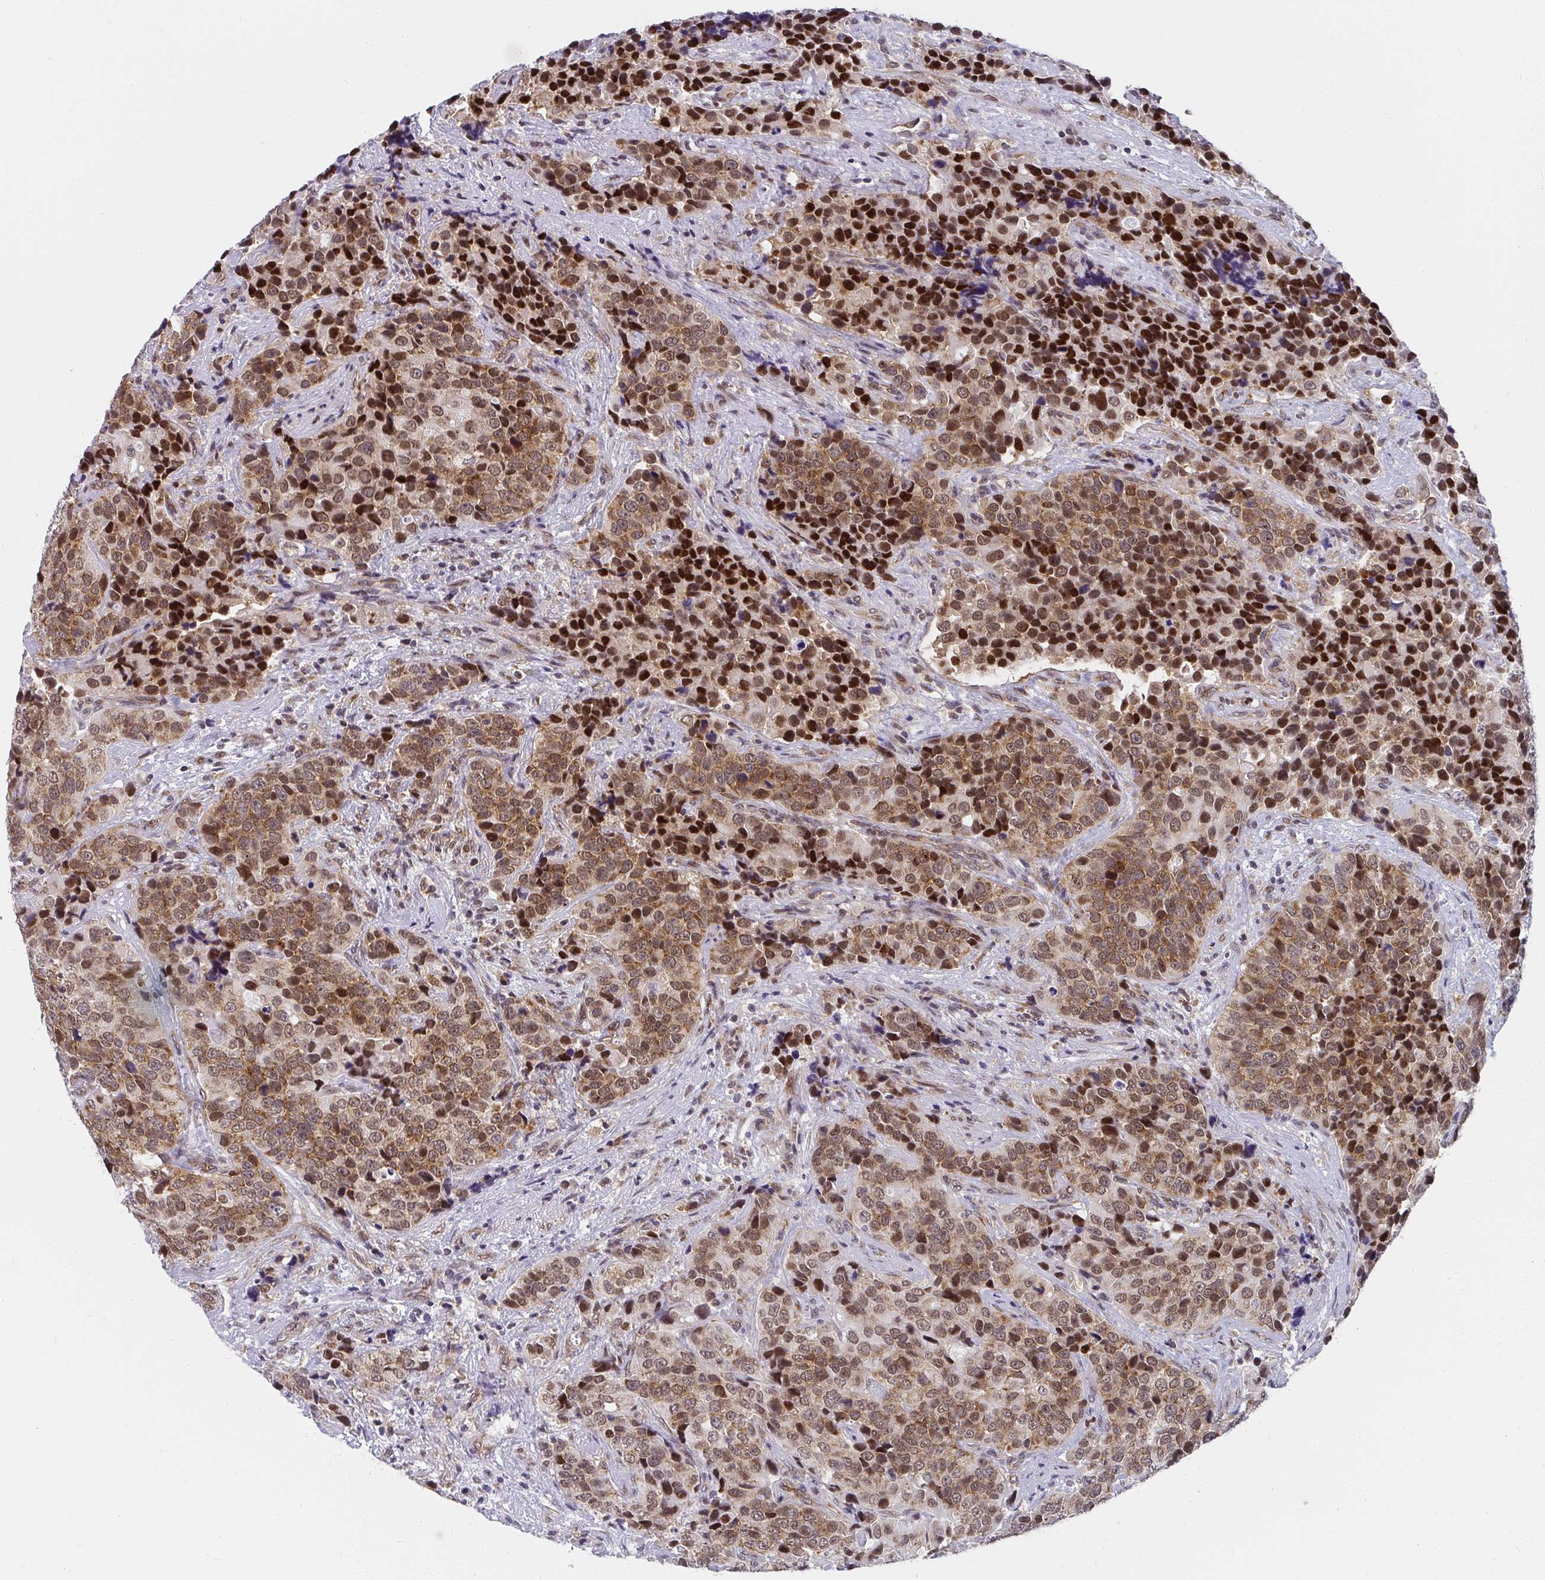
{"staining": {"intensity": "moderate", "quantity": ">75%", "location": "cytoplasmic/membranous,nuclear"}, "tissue": "urothelial cancer", "cell_type": "Tumor cells", "image_type": "cancer", "snomed": [{"axis": "morphology", "description": "Urothelial carcinoma, NOS"}, {"axis": "topography", "description": "Urinary bladder"}], "caption": "Tumor cells reveal moderate cytoplasmic/membranous and nuclear positivity in approximately >75% of cells in transitional cell carcinoma. The staining was performed using DAB (3,3'-diaminobenzidine) to visualize the protein expression in brown, while the nuclei were stained in blue with hematoxylin (Magnification: 20x).", "gene": "SYNCRIP", "patient": {"sex": "male", "age": 52}}